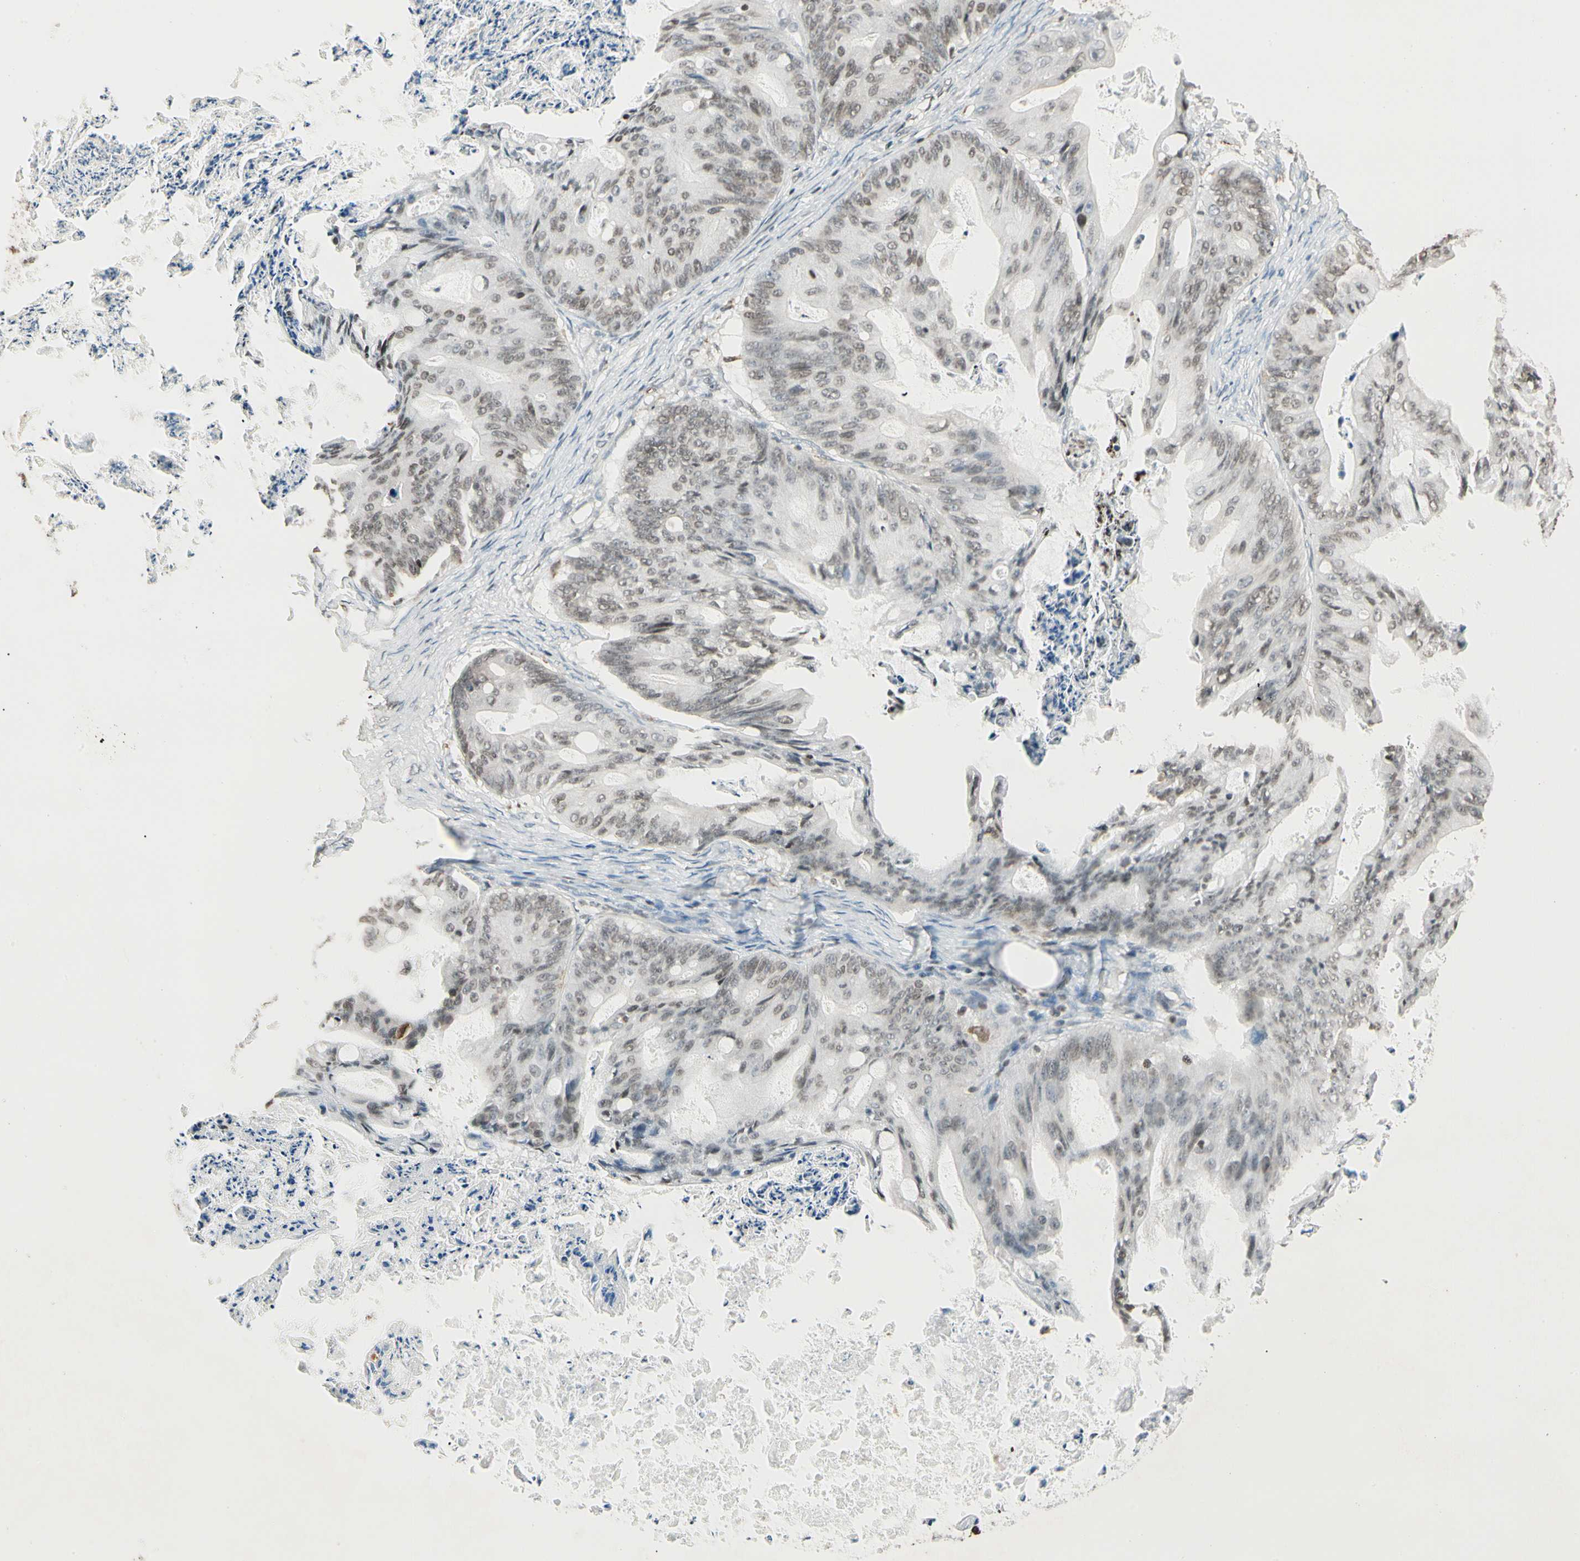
{"staining": {"intensity": "weak", "quantity": ">75%", "location": "nuclear"}, "tissue": "ovarian cancer", "cell_type": "Tumor cells", "image_type": "cancer", "snomed": [{"axis": "morphology", "description": "Cystadenocarcinoma, mucinous, NOS"}, {"axis": "topography", "description": "Ovary"}], "caption": "Protein expression analysis of human ovarian cancer (mucinous cystadenocarcinoma) reveals weak nuclear staining in approximately >75% of tumor cells.", "gene": "FER", "patient": {"sex": "female", "age": 37}}